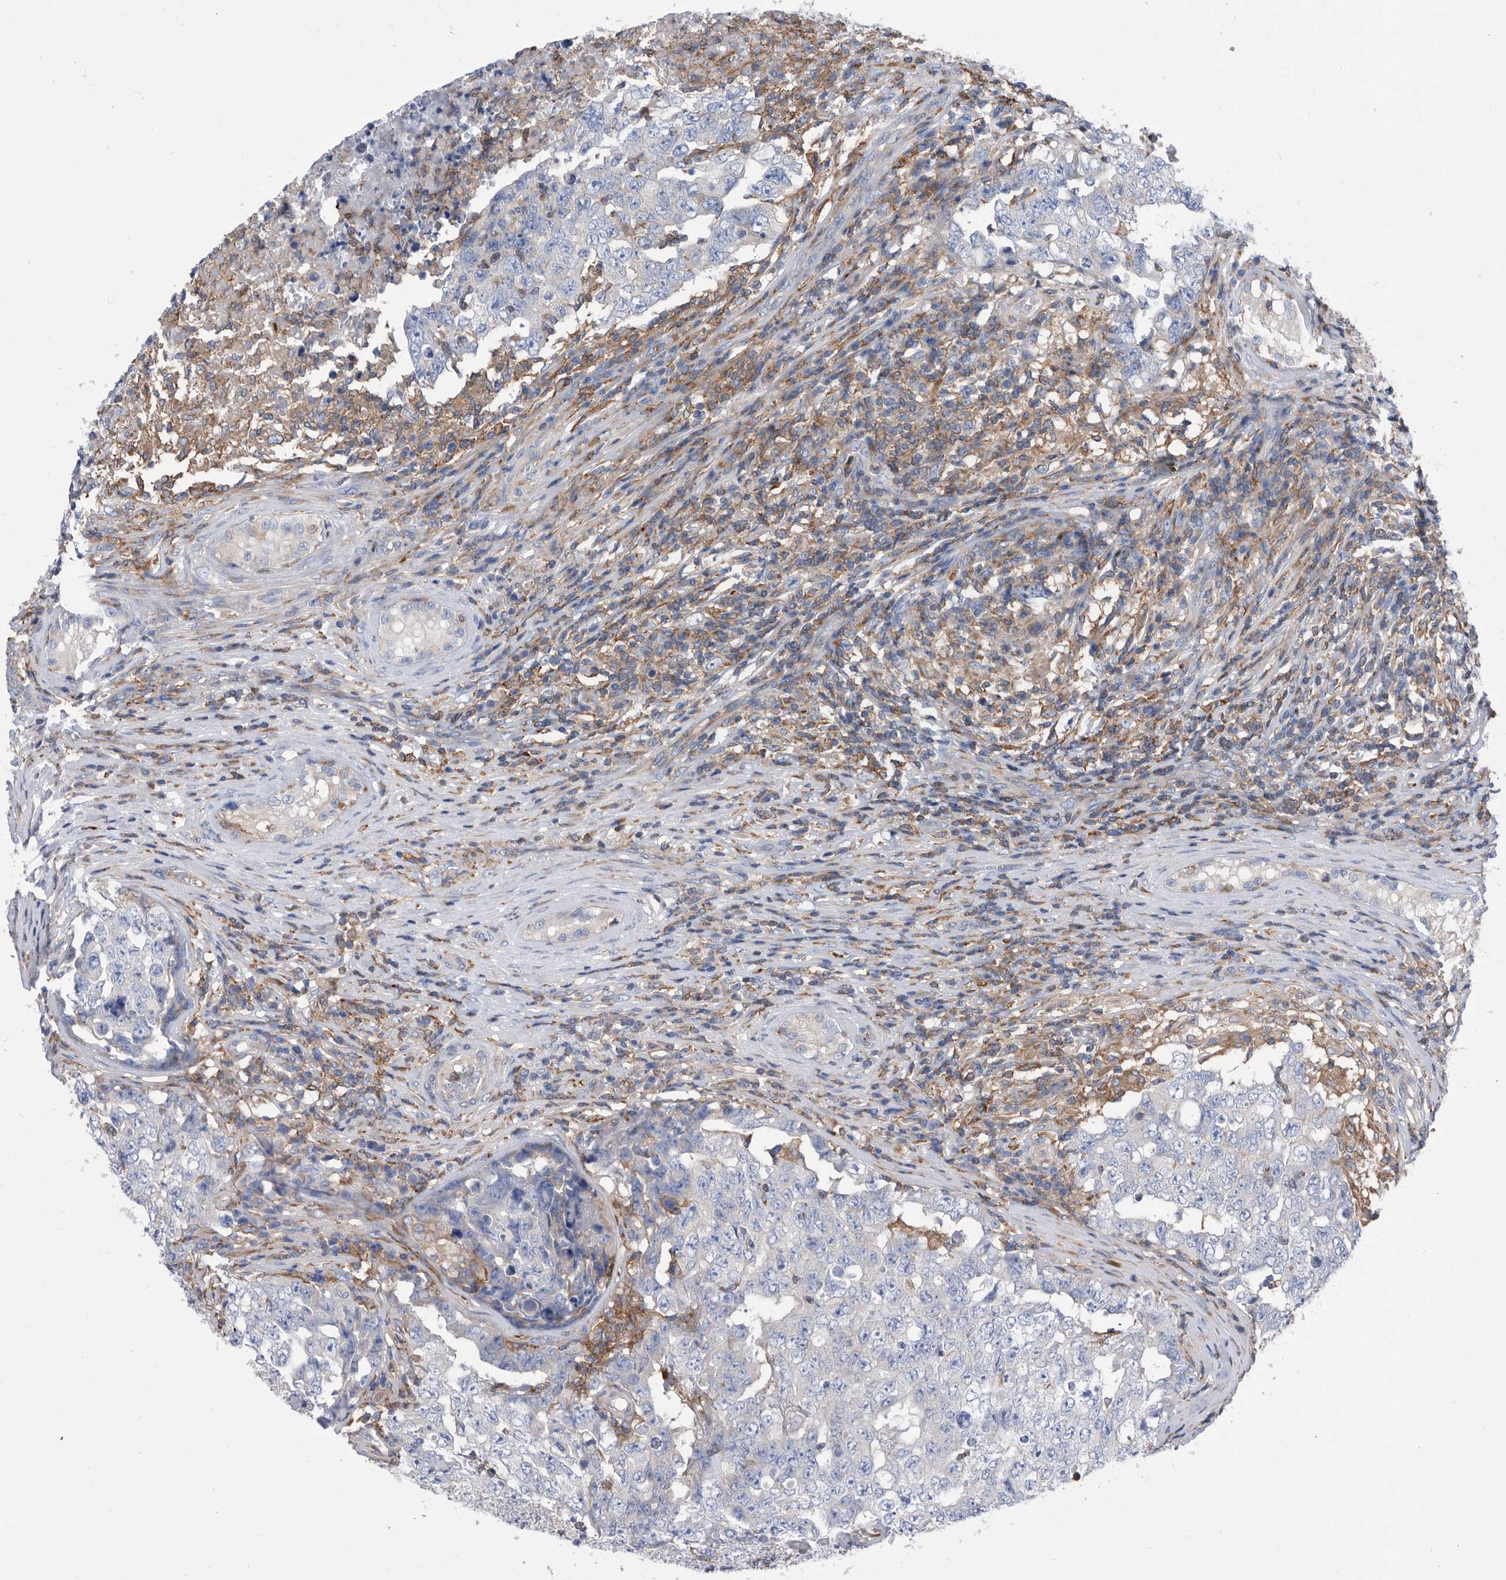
{"staining": {"intensity": "negative", "quantity": "none", "location": "none"}, "tissue": "testis cancer", "cell_type": "Tumor cells", "image_type": "cancer", "snomed": [{"axis": "morphology", "description": "Carcinoma, Embryonal, NOS"}, {"axis": "topography", "description": "Testis"}], "caption": "Histopathology image shows no protein expression in tumor cells of testis cancer (embryonal carcinoma) tissue. (Brightfield microscopy of DAB (3,3'-diaminobenzidine) IHC at high magnification).", "gene": "SMG7", "patient": {"sex": "male", "age": 26}}